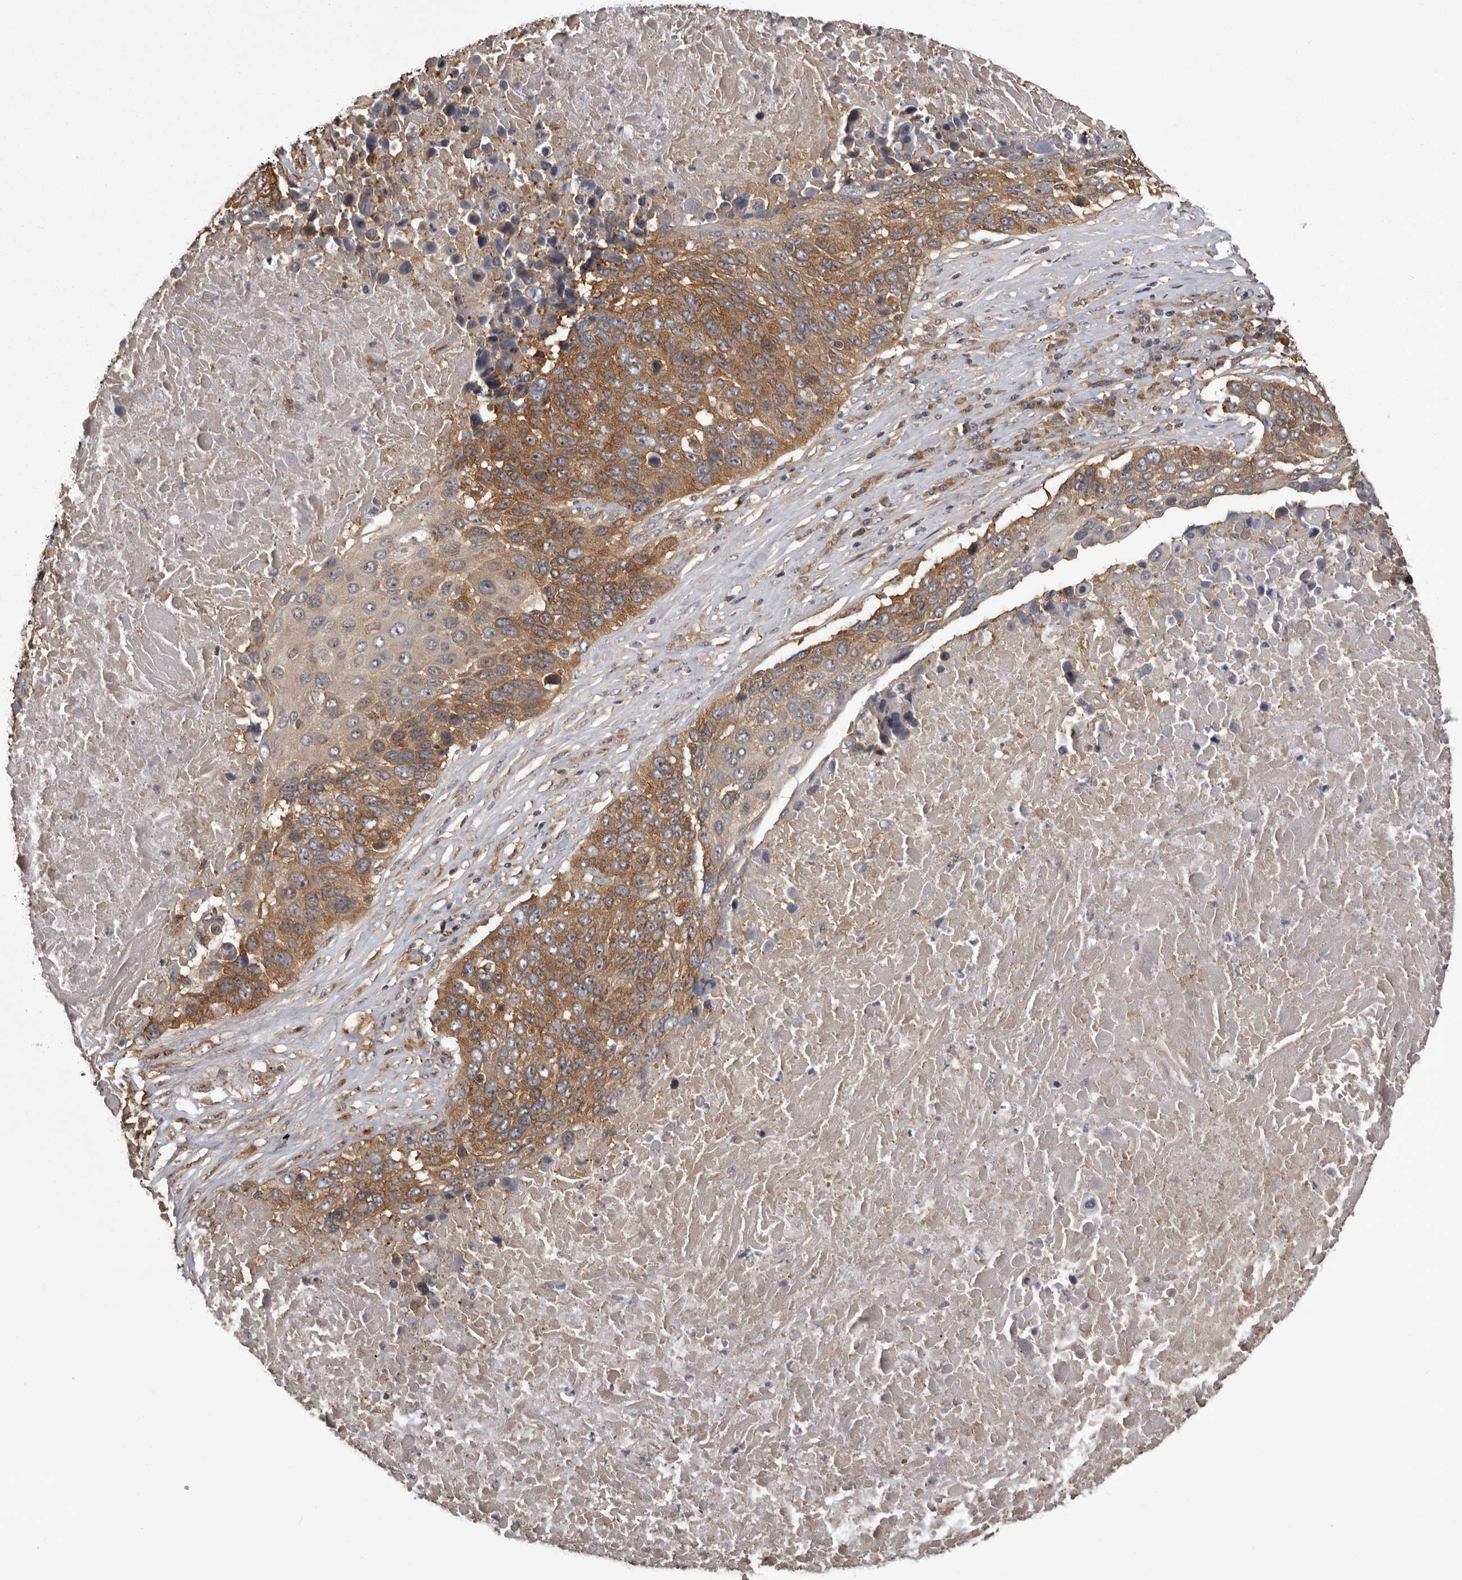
{"staining": {"intensity": "moderate", "quantity": ">75%", "location": "cytoplasmic/membranous"}, "tissue": "lung cancer", "cell_type": "Tumor cells", "image_type": "cancer", "snomed": [{"axis": "morphology", "description": "Squamous cell carcinoma, NOS"}, {"axis": "topography", "description": "Lung"}], "caption": "Protein expression analysis of human lung cancer reveals moderate cytoplasmic/membranous expression in about >75% of tumor cells. (DAB IHC, brown staining for protein, blue staining for nuclei).", "gene": "DARS1", "patient": {"sex": "male", "age": 66}}